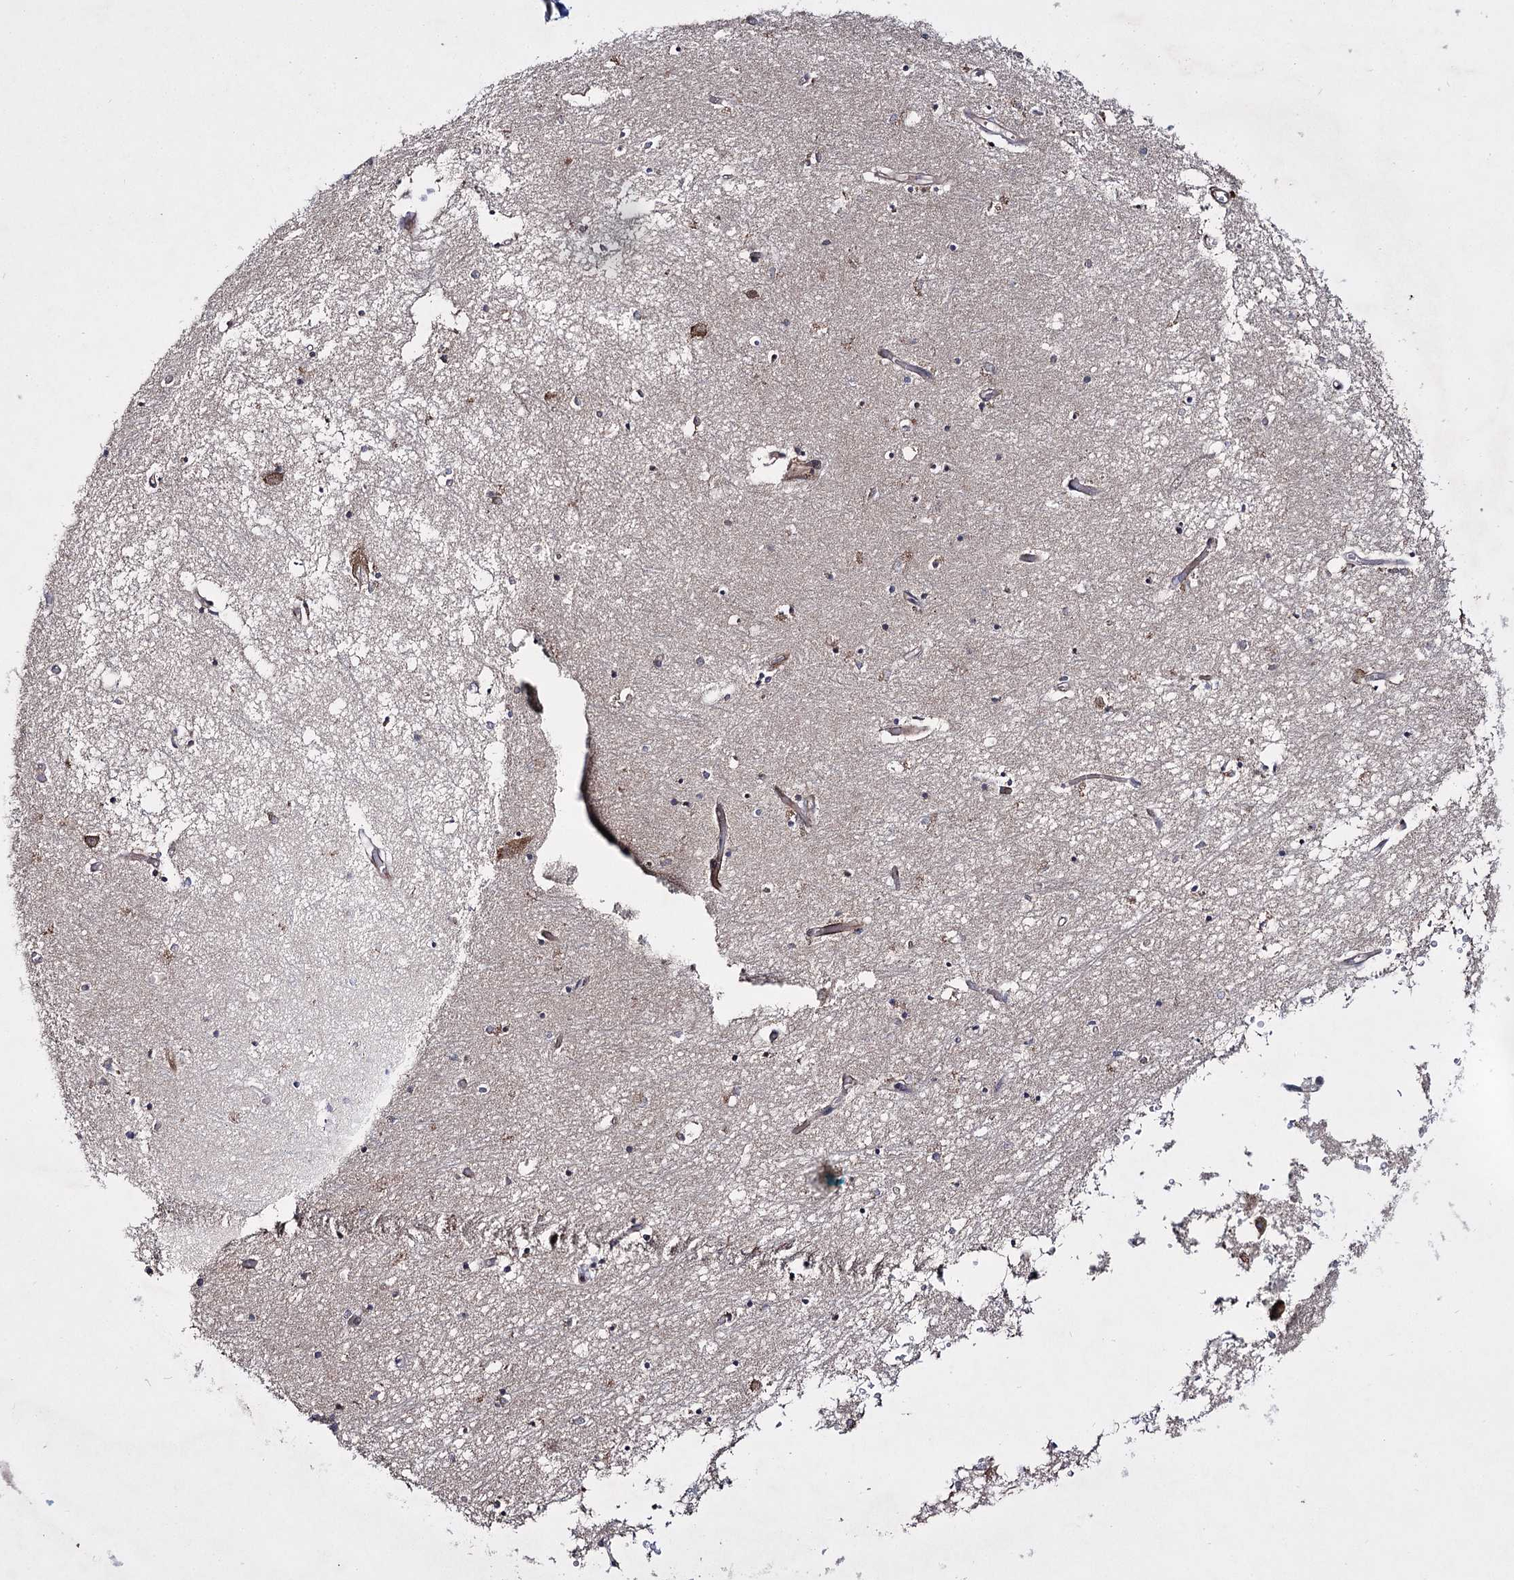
{"staining": {"intensity": "weak", "quantity": "<25%", "location": "cytoplasmic/membranous"}, "tissue": "hippocampus", "cell_type": "Glial cells", "image_type": "normal", "snomed": [{"axis": "morphology", "description": "Normal tissue, NOS"}, {"axis": "topography", "description": "Hippocampus"}], "caption": "An immunohistochemistry (IHC) histopathology image of unremarkable hippocampus is shown. There is no staining in glial cells of hippocampus. (DAB immunohistochemistry (IHC) with hematoxylin counter stain).", "gene": "HECTD2", "patient": {"sex": "male", "age": 70}}